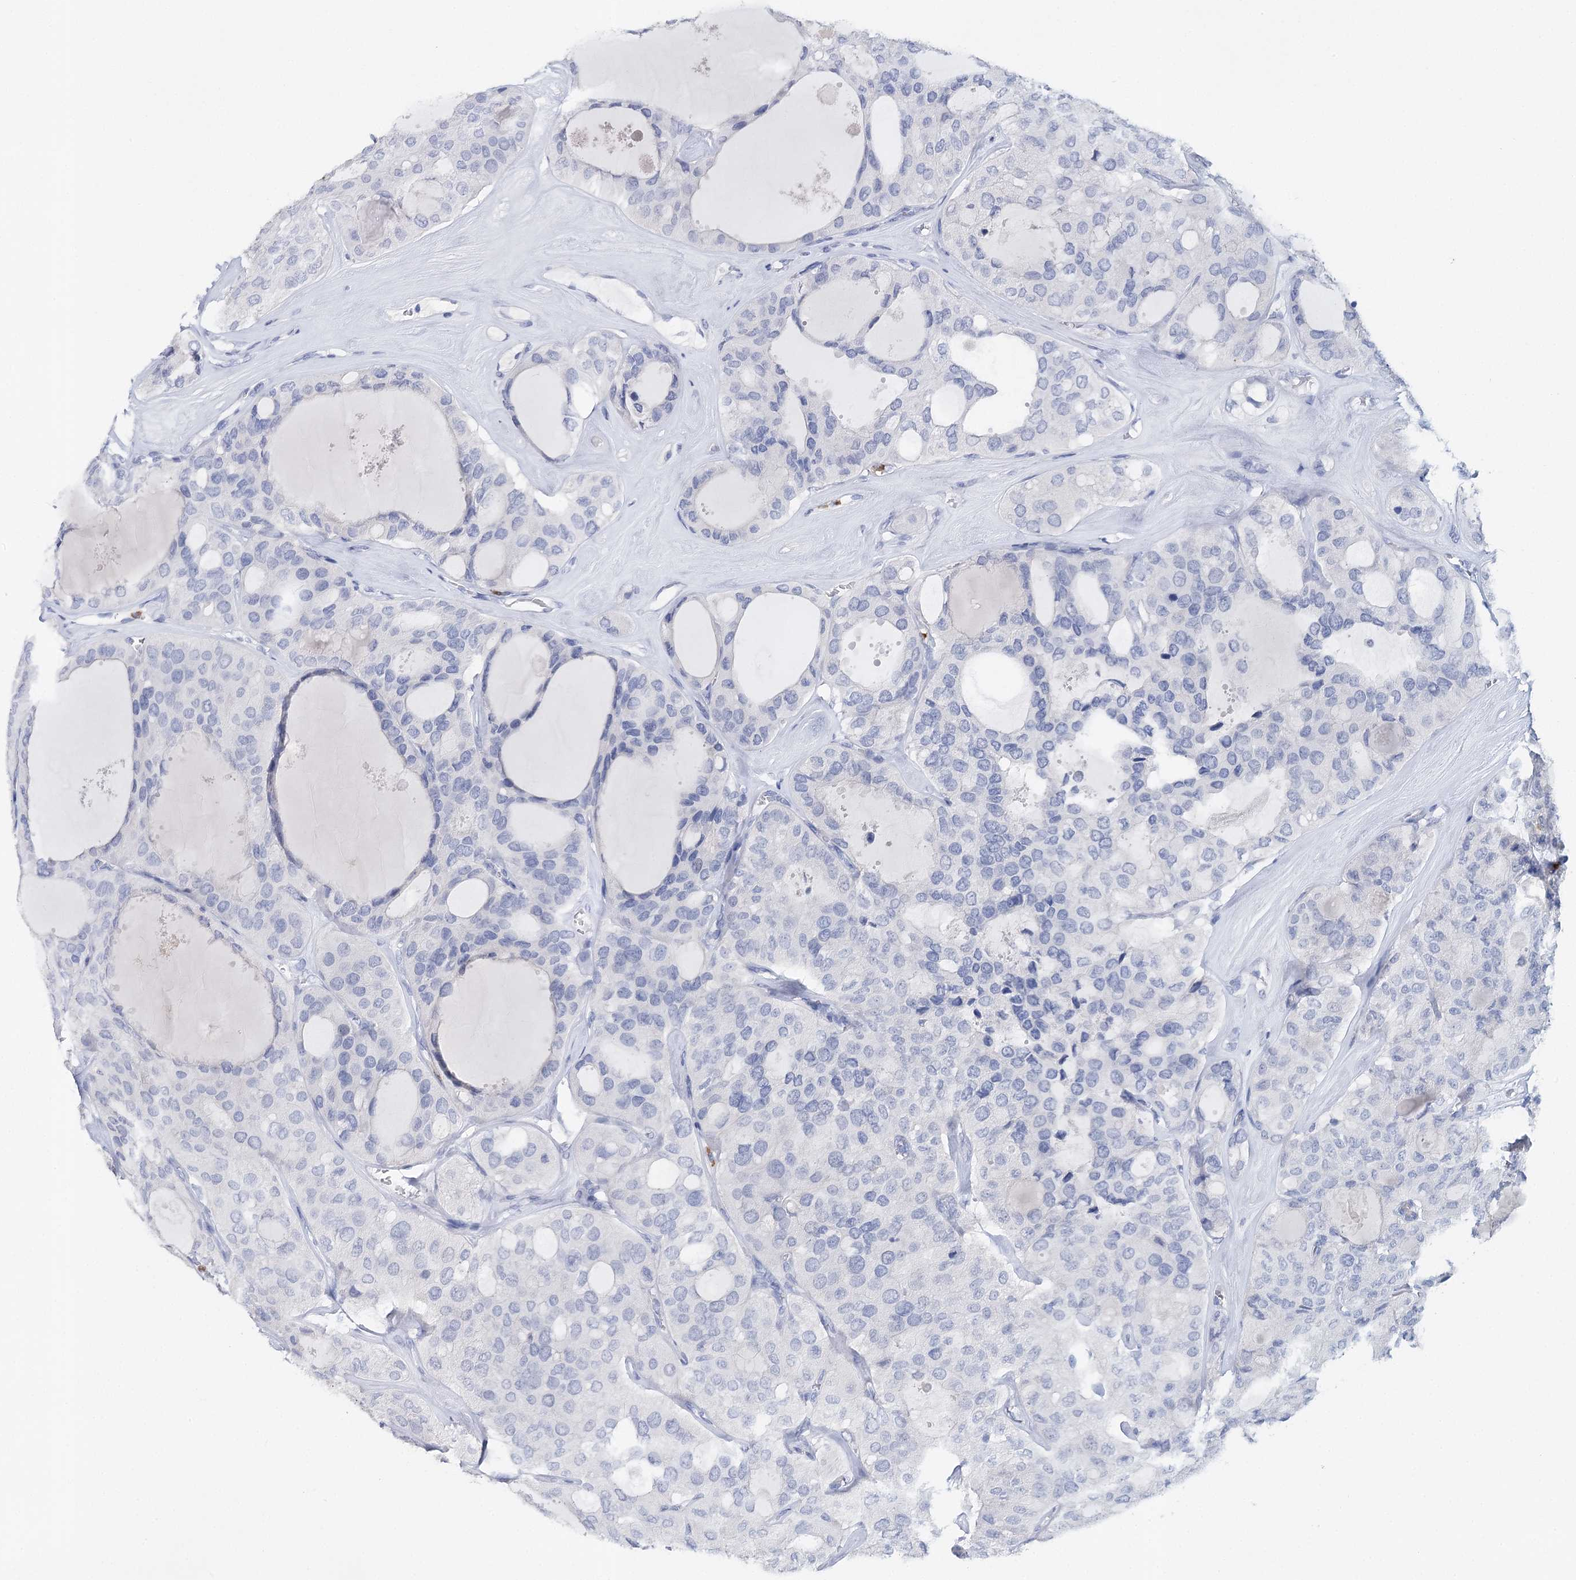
{"staining": {"intensity": "negative", "quantity": "none", "location": "none"}, "tissue": "thyroid cancer", "cell_type": "Tumor cells", "image_type": "cancer", "snomed": [{"axis": "morphology", "description": "Follicular adenoma carcinoma, NOS"}, {"axis": "topography", "description": "Thyroid gland"}], "caption": "Immunohistochemistry micrograph of thyroid follicular adenoma carcinoma stained for a protein (brown), which displays no expression in tumor cells.", "gene": "CEACAM8", "patient": {"sex": "male", "age": 75}}